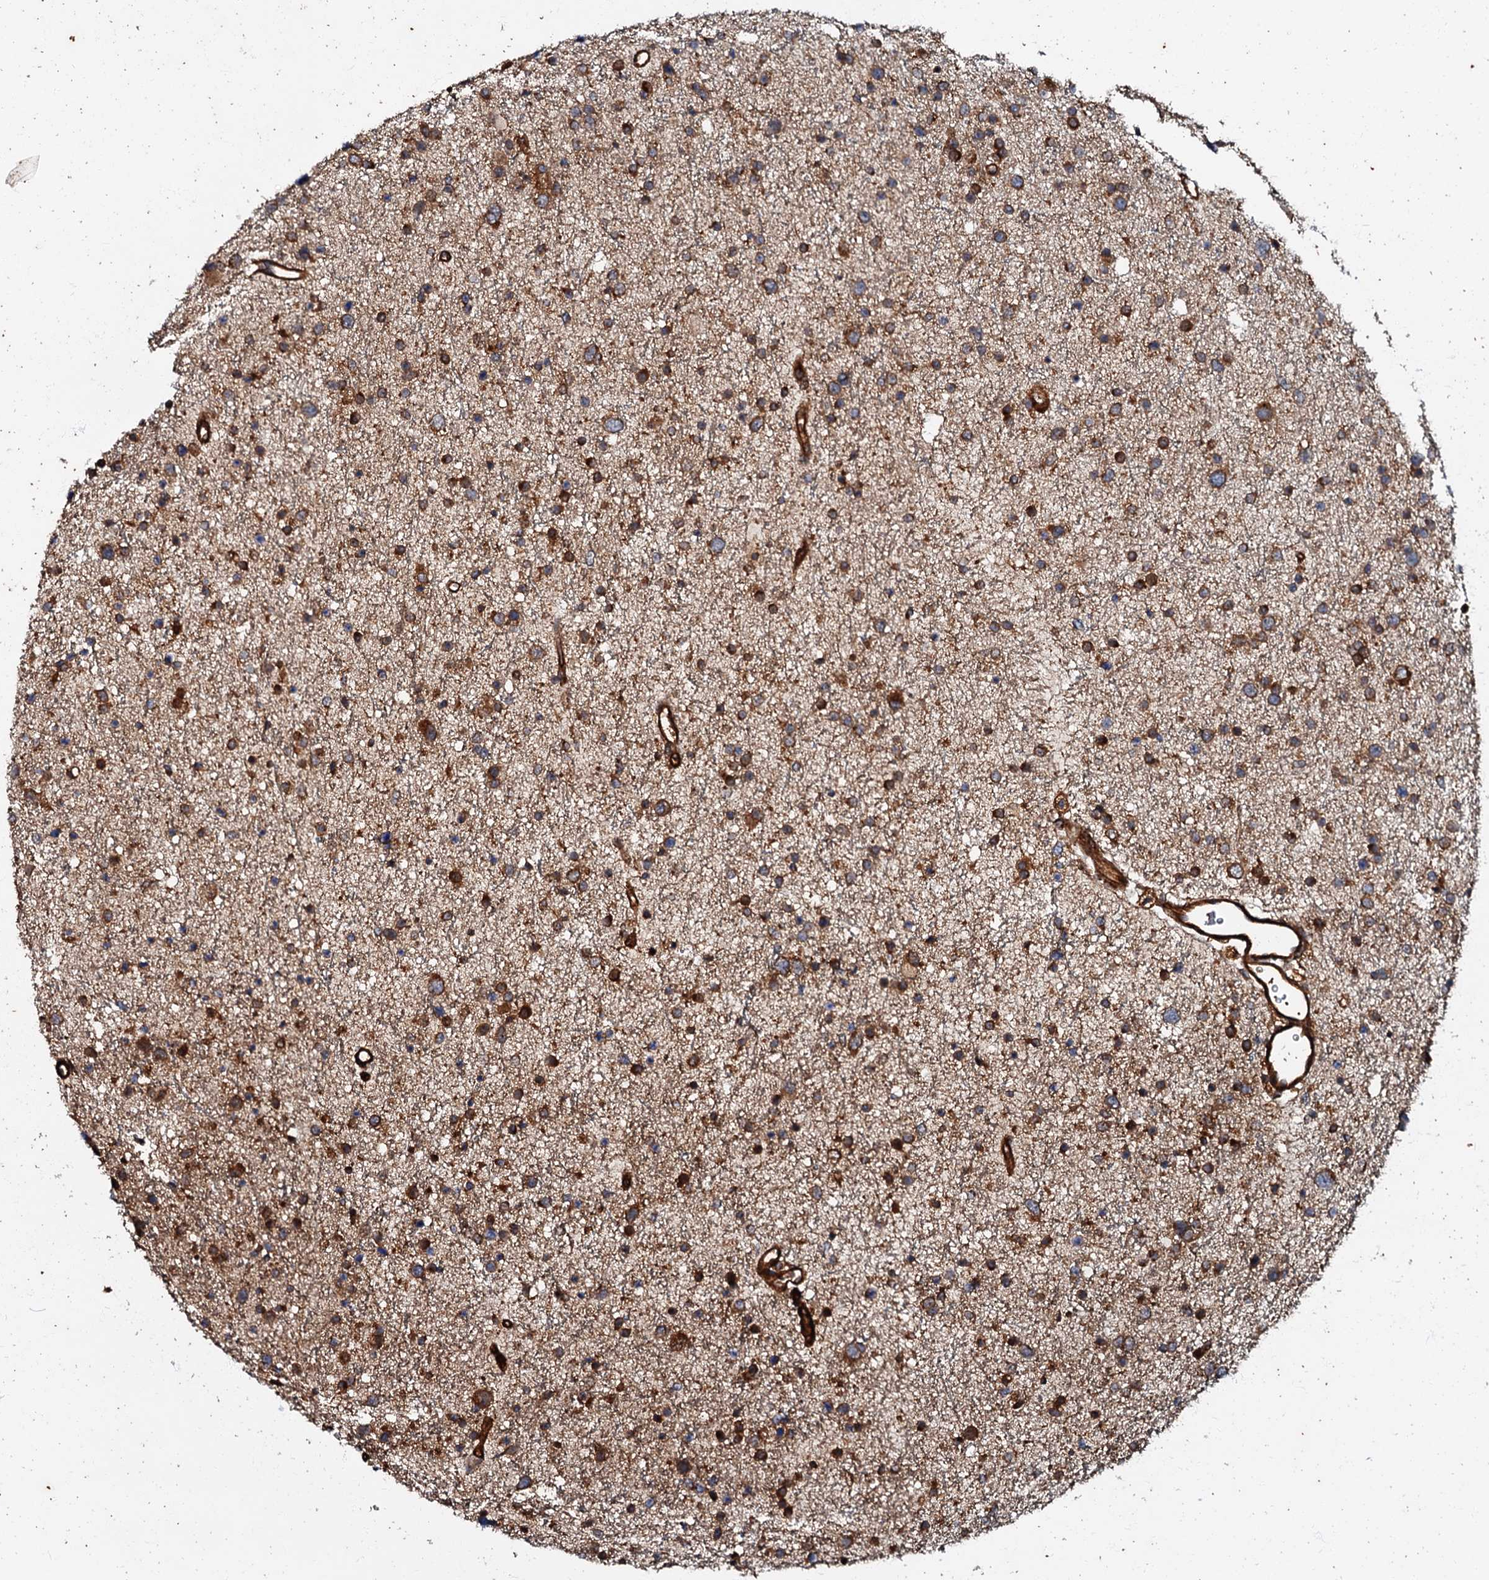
{"staining": {"intensity": "strong", "quantity": ">75%", "location": "cytoplasmic/membranous"}, "tissue": "glioma", "cell_type": "Tumor cells", "image_type": "cancer", "snomed": [{"axis": "morphology", "description": "Glioma, malignant, Low grade"}, {"axis": "topography", "description": "Brain"}], "caption": "This photomicrograph demonstrates immunohistochemistry staining of malignant glioma (low-grade), with high strong cytoplasmic/membranous positivity in approximately >75% of tumor cells.", "gene": "BLOC1S6", "patient": {"sex": "female", "age": 37}}